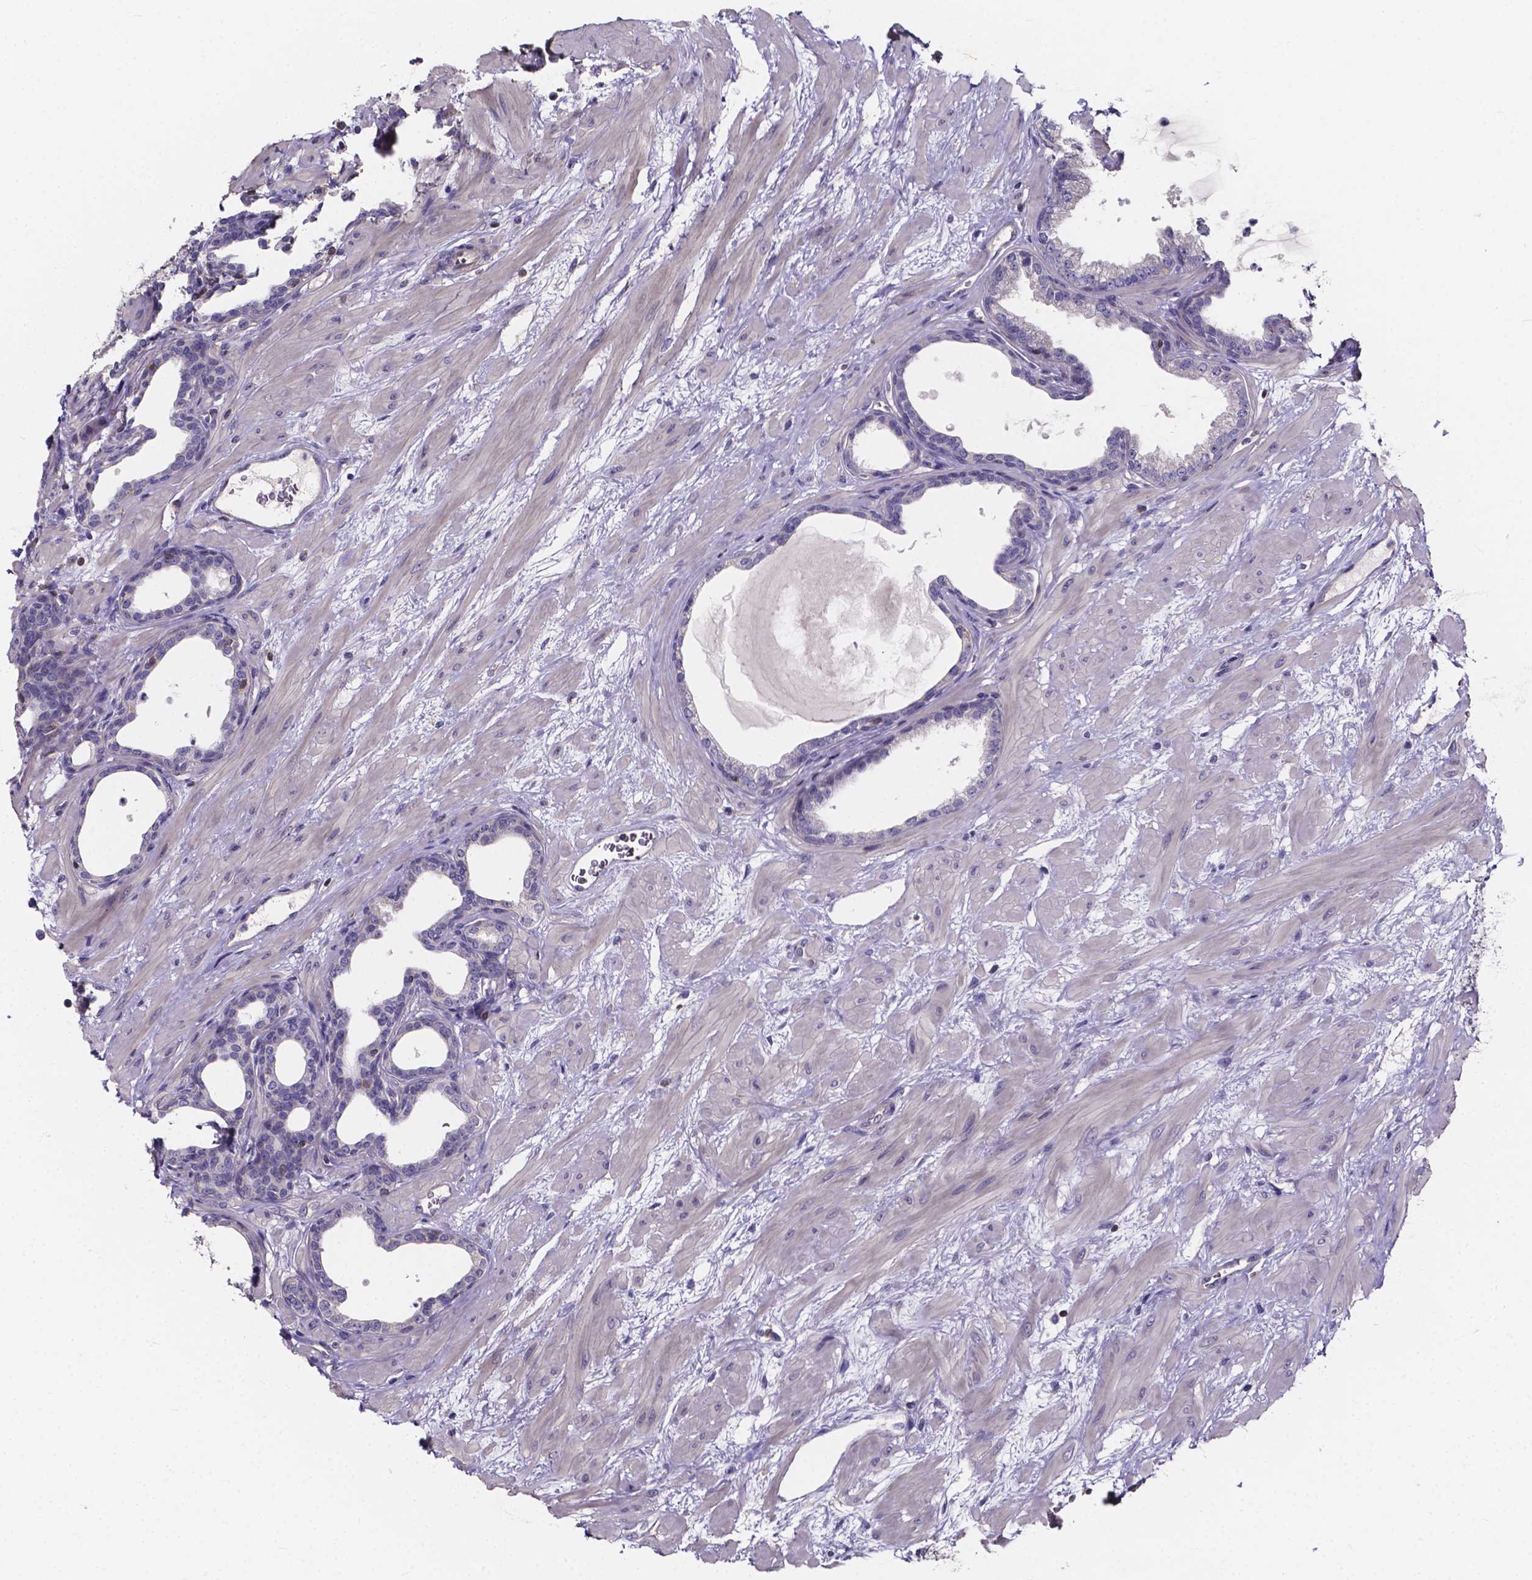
{"staining": {"intensity": "moderate", "quantity": "<25%", "location": "cytoplasmic/membranous"}, "tissue": "prostate", "cell_type": "Glandular cells", "image_type": "normal", "snomed": [{"axis": "morphology", "description": "Normal tissue, NOS"}, {"axis": "topography", "description": "Prostate"}], "caption": "Moderate cytoplasmic/membranous staining is seen in about <25% of glandular cells in normal prostate.", "gene": "THEMIS", "patient": {"sex": "male", "age": 37}}